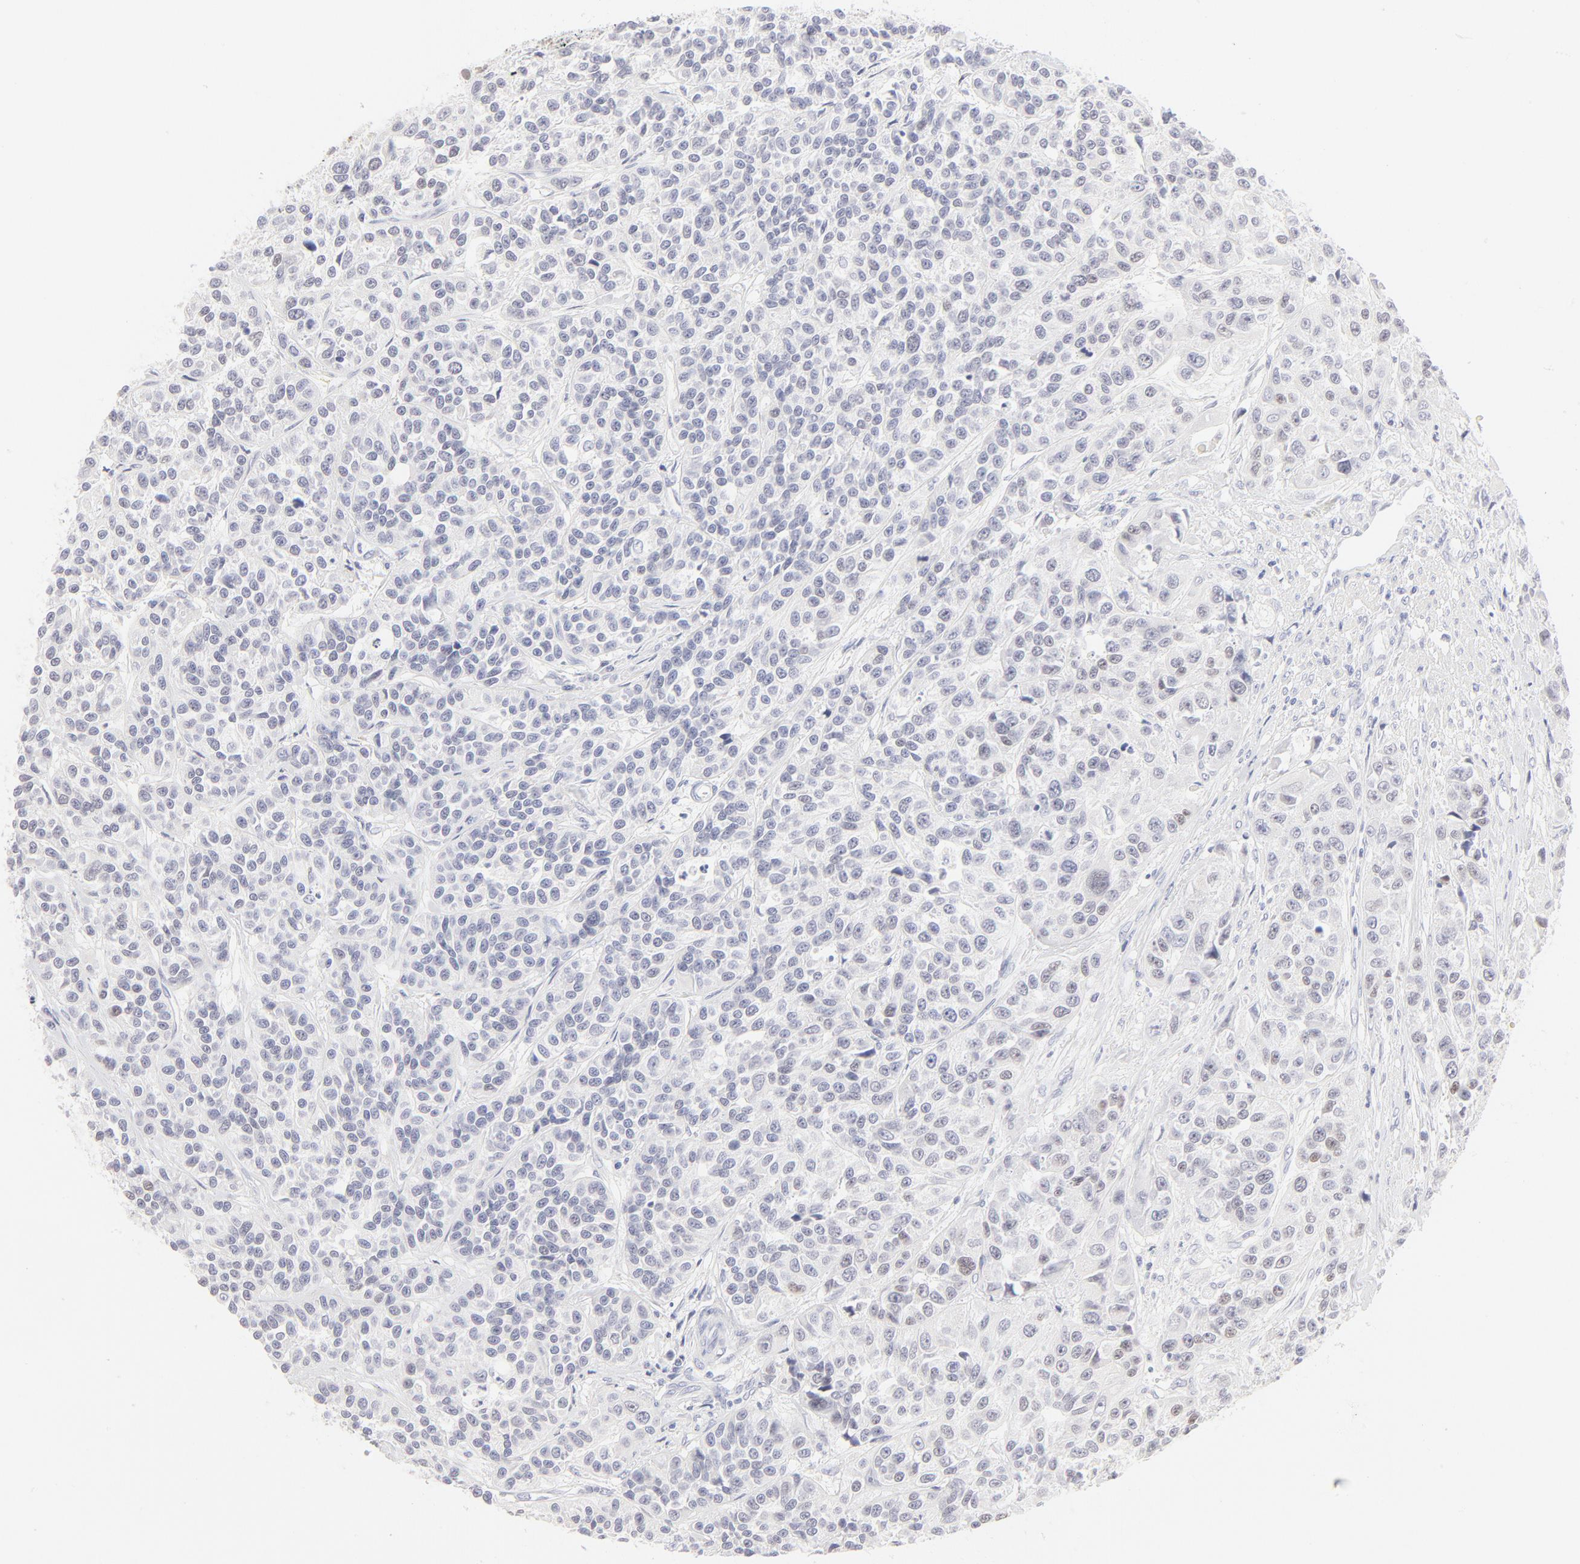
{"staining": {"intensity": "moderate", "quantity": "<25%", "location": "nuclear"}, "tissue": "urothelial cancer", "cell_type": "Tumor cells", "image_type": "cancer", "snomed": [{"axis": "morphology", "description": "Urothelial carcinoma, High grade"}, {"axis": "topography", "description": "Urinary bladder"}], "caption": "There is low levels of moderate nuclear positivity in tumor cells of urothelial carcinoma (high-grade), as demonstrated by immunohistochemical staining (brown color).", "gene": "ELF3", "patient": {"sex": "female", "age": 81}}